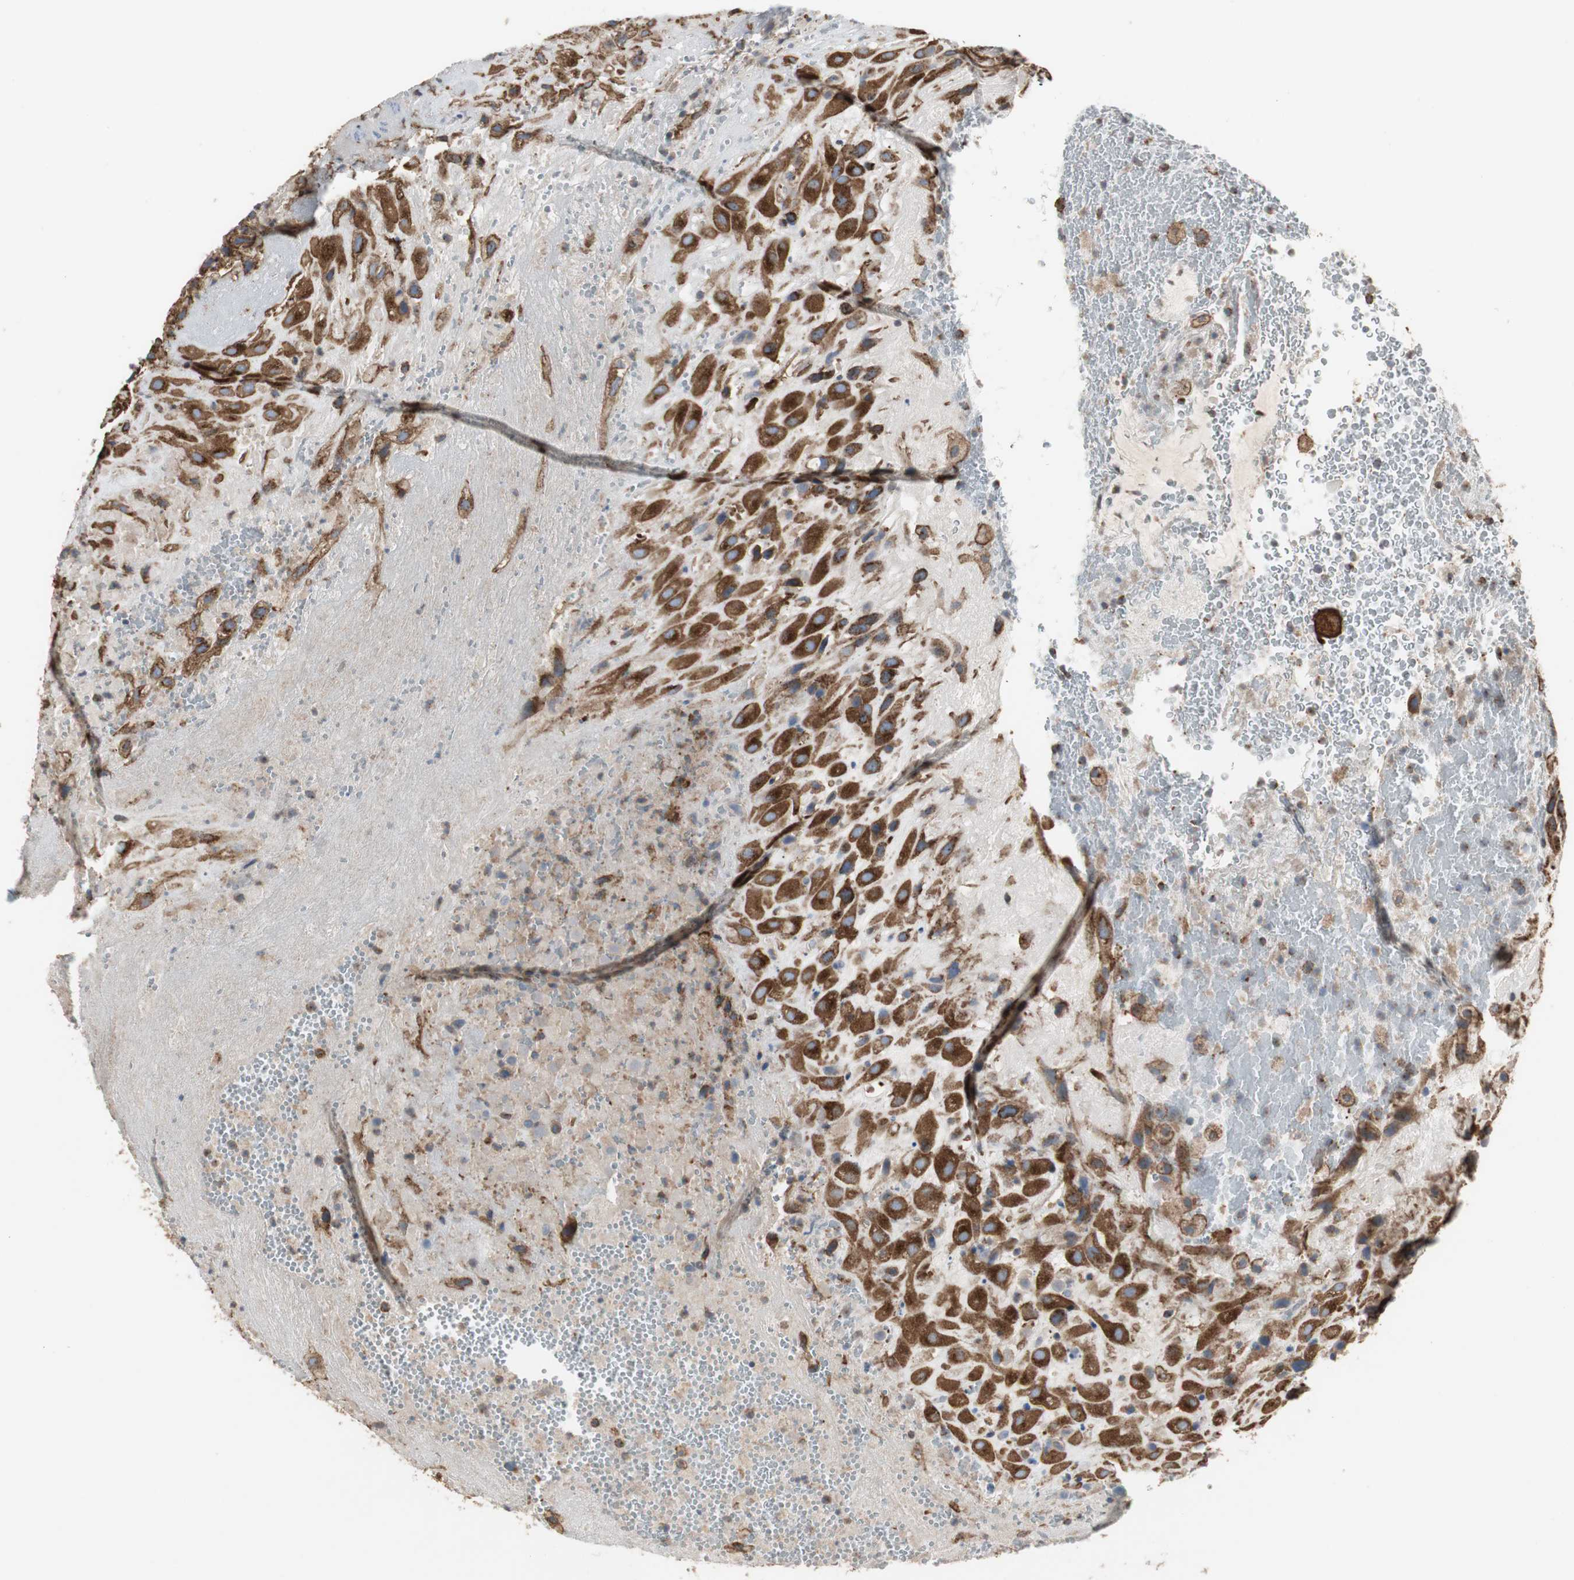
{"staining": {"intensity": "strong", "quantity": ">75%", "location": "cytoplasmic/membranous"}, "tissue": "placenta", "cell_type": "Decidual cells", "image_type": "normal", "snomed": [{"axis": "morphology", "description": "Normal tissue, NOS"}, {"axis": "topography", "description": "Placenta"}], "caption": "A high-resolution photomicrograph shows immunohistochemistry staining of unremarkable placenta, which demonstrates strong cytoplasmic/membranous positivity in approximately >75% of decidual cells. Using DAB (brown) and hematoxylin (blue) stains, captured at high magnification using brightfield microscopy.", "gene": "H6PD", "patient": {"sex": "female", "age": 19}}